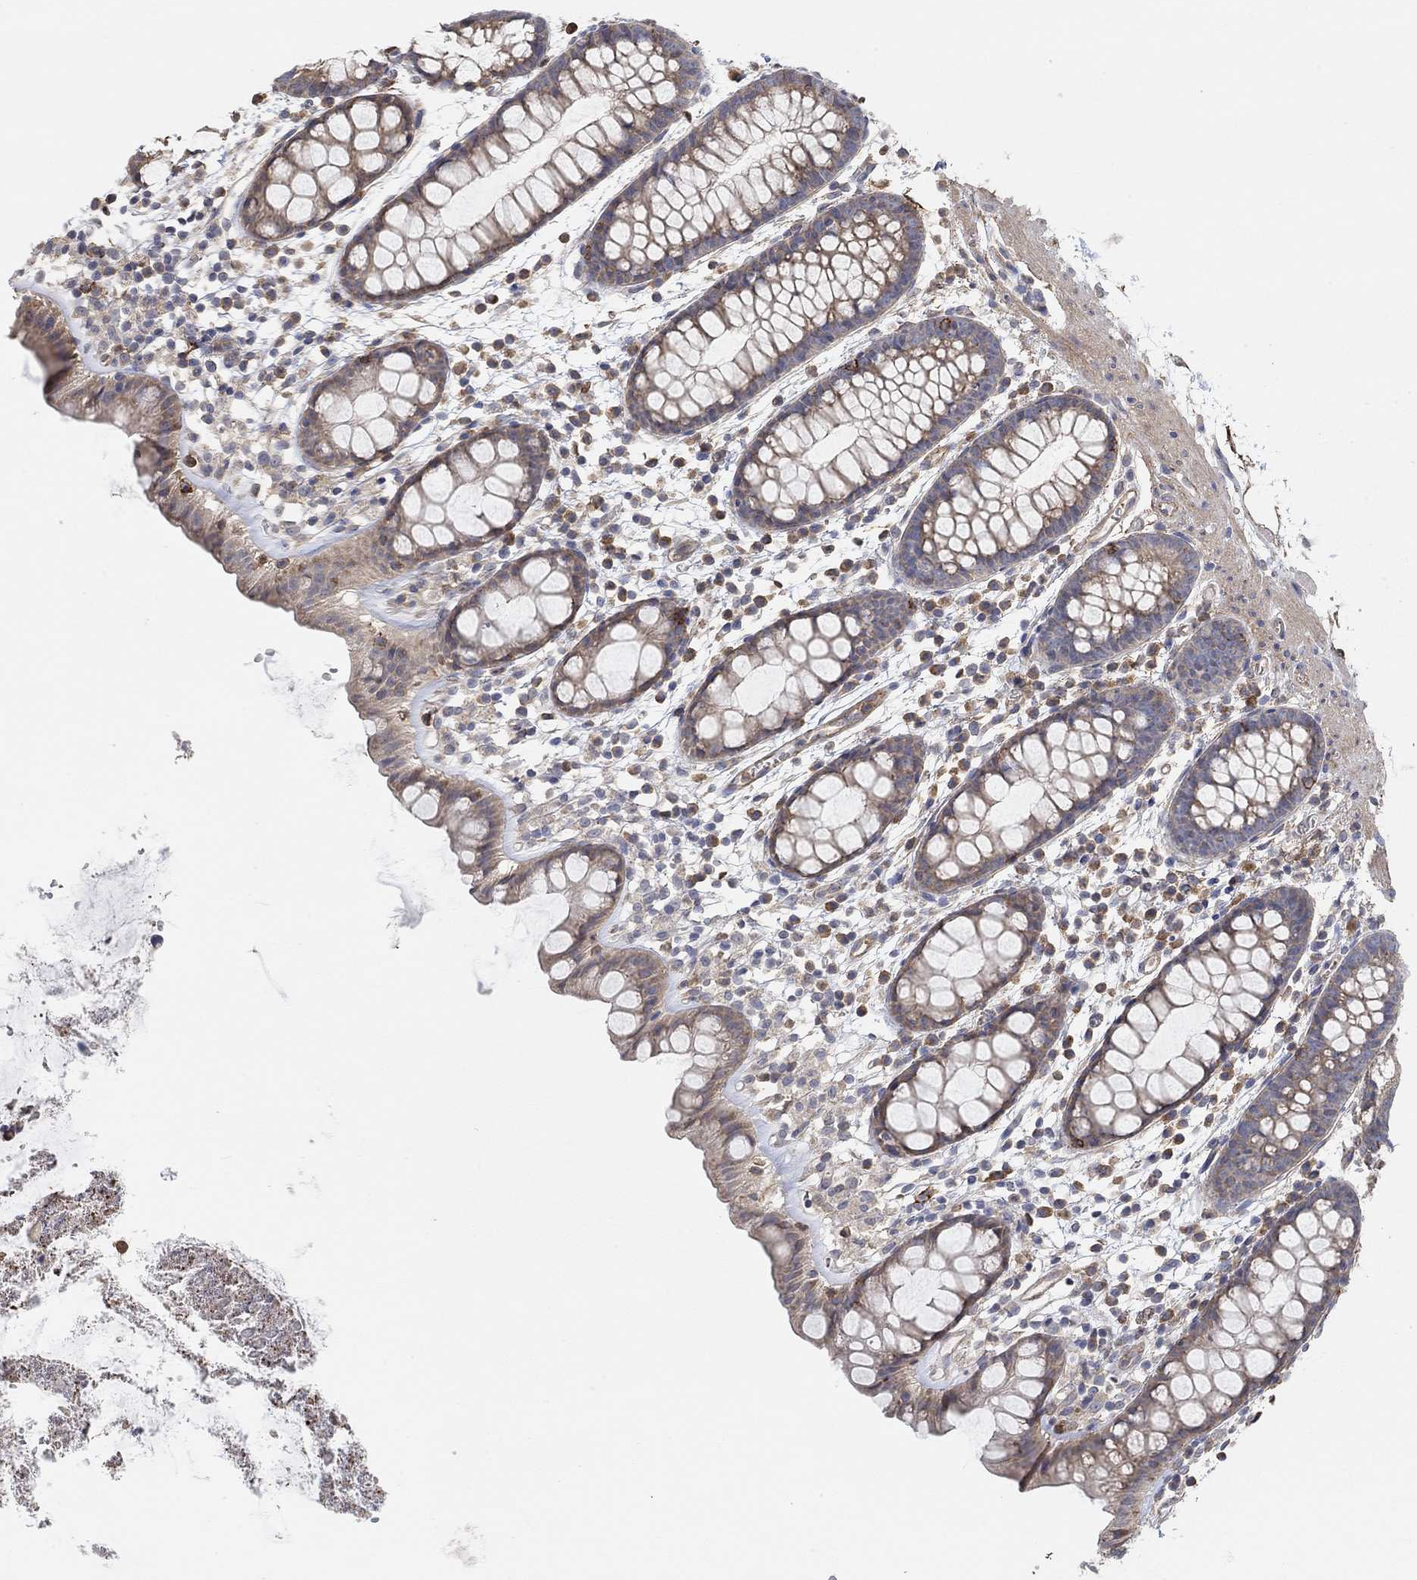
{"staining": {"intensity": "weak", "quantity": "<25%", "location": "cytoplasmic/membranous"}, "tissue": "rectum", "cell_type": "Glandular cells", "image_type": "normal", "snomed": [{"axis": "morphology", "description": "Normal tissue, NOS"}, {"axis": "topography", "description": "Rectum"}], "caption": "A high-resolution photomicrograph shows immunohistochemistry (IHC) staining of benign rectum, which exhibits no significant positivity in glandular cells. The staining is performed using DAB brown chromogen with nuclei counter-stained in using hematoxylin.", "gene": "SYT16", "patient": {"sex": "male", "age": 57}}